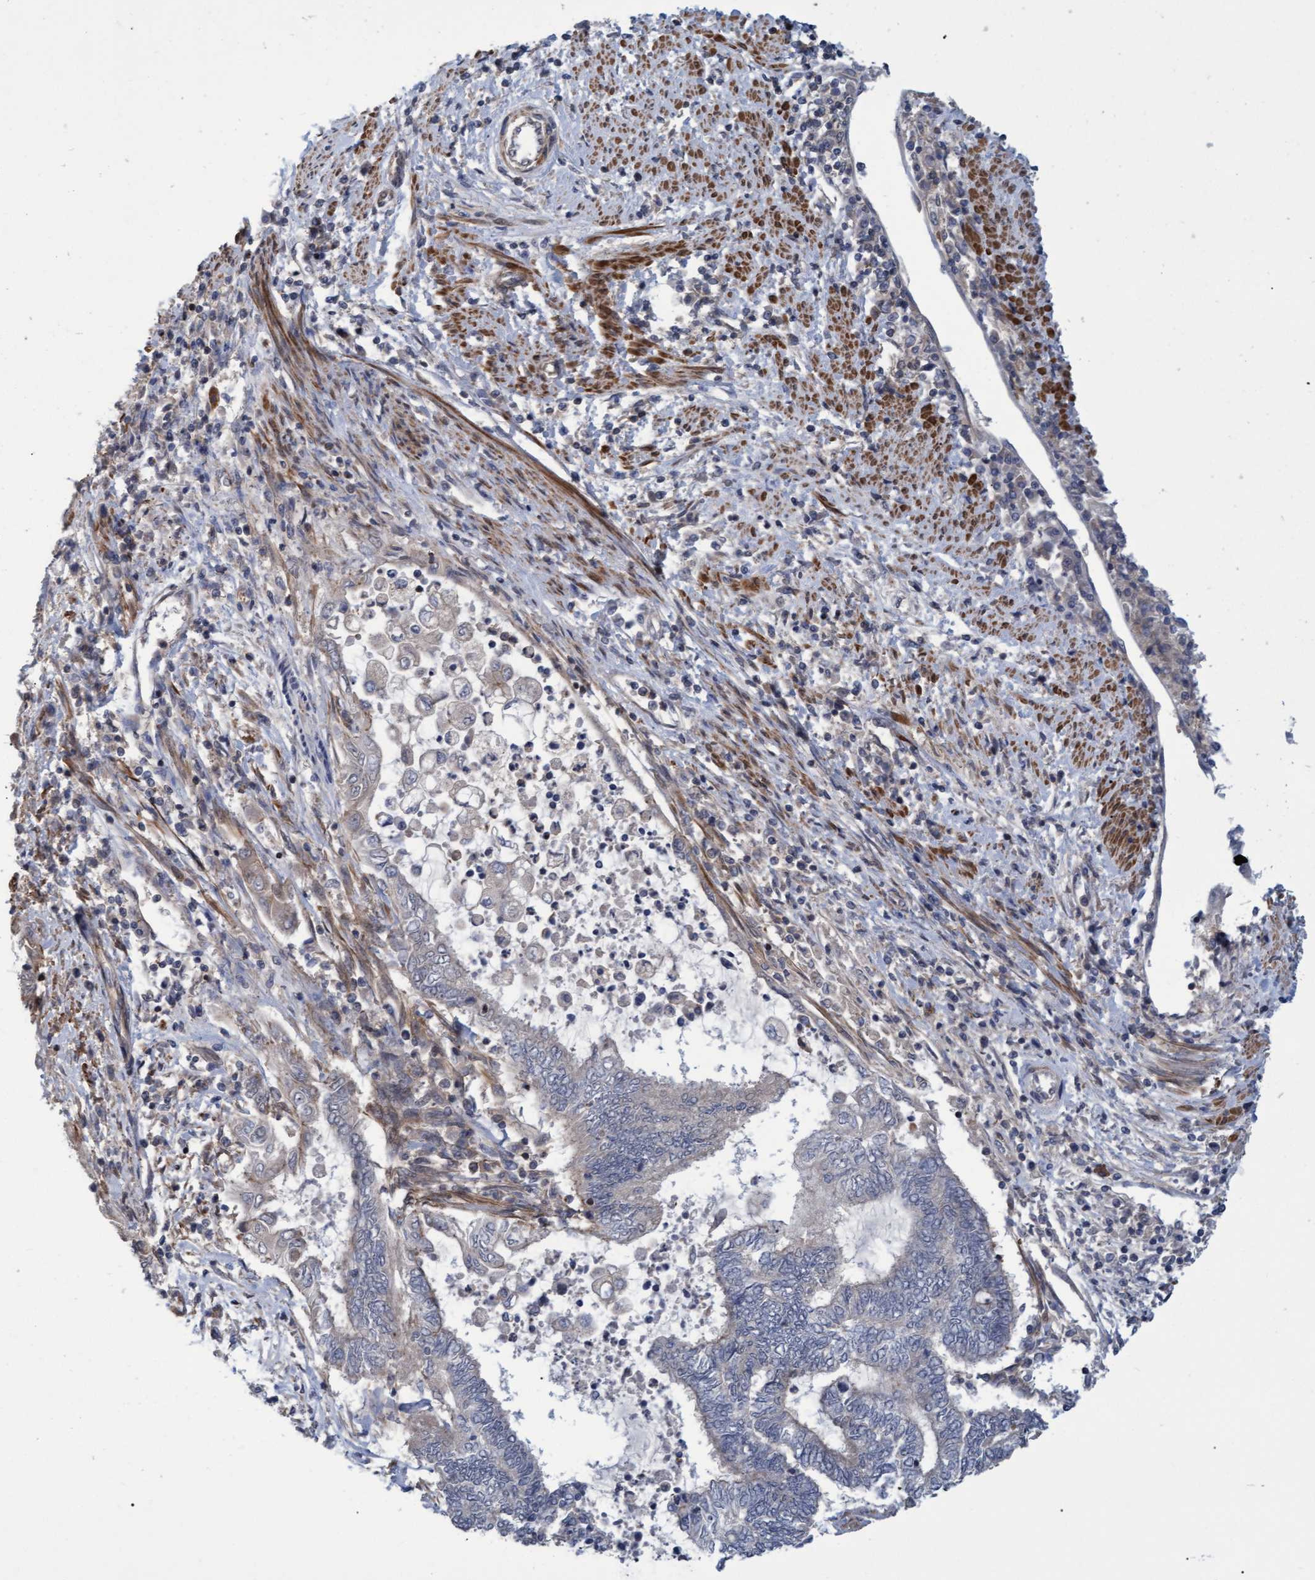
{"staining": {"intensity": "negative", "quantity": "none", "location": "none"}, "tissue": "endometrial cancer", "cell_type": "Tumor cells", "image_type": "cancer", "snomed": [{"axis": "morphology", "description": "Adenocarcinoma, NOS"}, {"axis": "topography", "description": "Uterus"}, {"axis": "topography", "description": "Endometrium"}], "caption": "An immunohistochemistry micrograph of endometrial cancer (adenocarcinoma) is shown. There is no staining in tumor cells of endometrial cancer (adenocarcinoma).", "gene": "NAA15", "patient": {"sex": "female", "age": 70}}